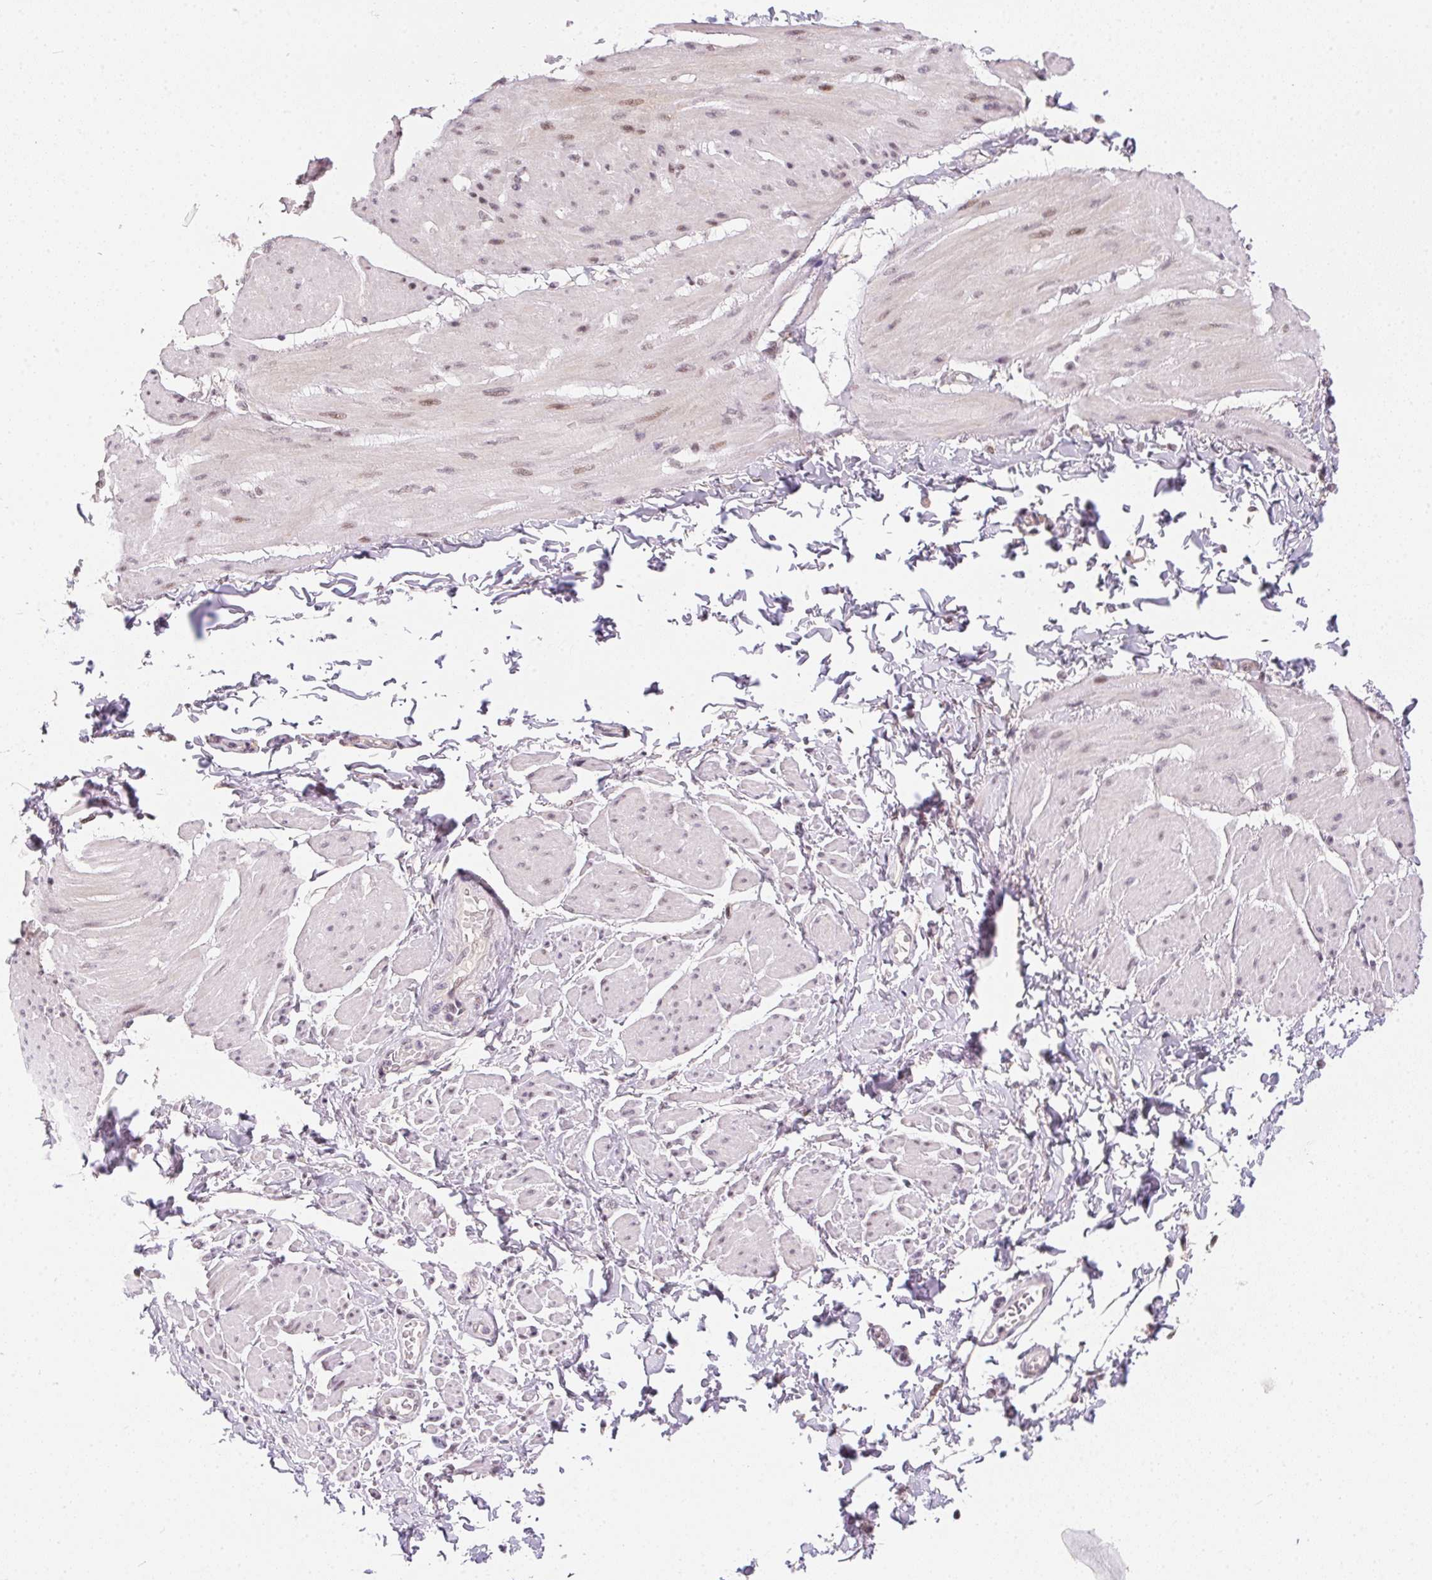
{"staining": {"intensity": "negative", "quantity": "none", "location": "none"}, "tissue": "adipose tissue", "cell_type": "Adipocytes", "image_type": "normal", "snomed": [{"axis": "morphology", "description": "Normal tissue, NOS"}, {"axis": "topography", "description": "Prostate"}, {"axis": "topography", "description": "Peripheral nerve tissue"}], "caption": "Immunohistochemistry (IHC) of benign adipose tissue shows no expression in adipocytes. (DAB immunohistochemistry (IHC) visualized using brightfield microscopy, high magnification).", "gene": "KDM4D", "patient": {"sex": "male", "age": 55}}